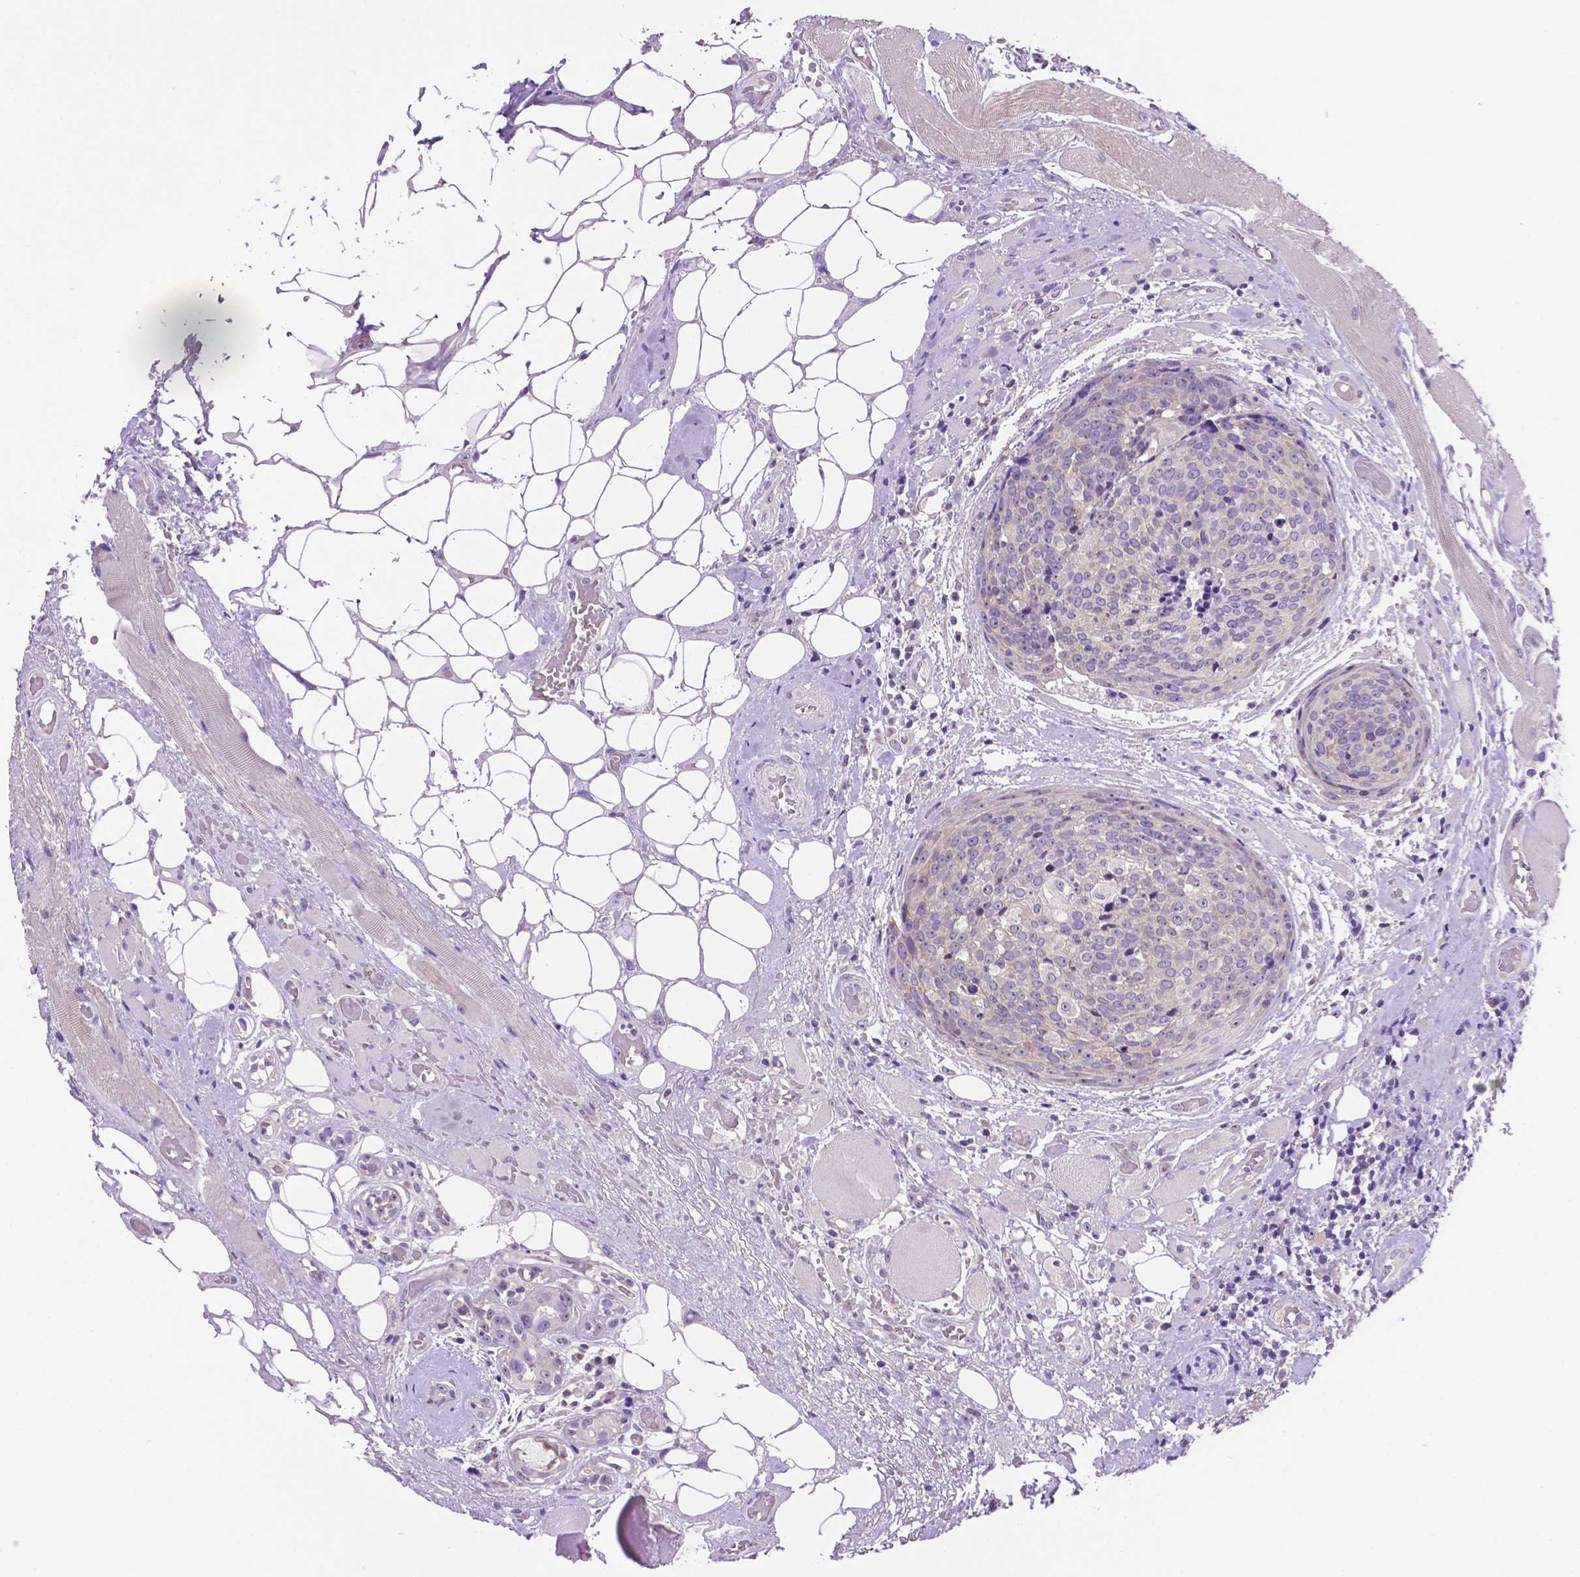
{"staining": {"intensity": "negative", "quantity": "none", "location": "none"}, "tissue": "head and neck cancer", "cell_type": "Tumor cells", "image_type": "cancer", "snomed": [{"axis": "morphology", "description": "Squamous cell carcinoma, NOS"}, {"axis": "topography", "description": "Oral tissue"}, {"axis": "topography", "description": "Head-Neck"}], "caption": "This image is of squamous cell carcinoma (head and neck) stained with immunohistochemistry to label a protein in brown with the nuclei are counter-stained blue. There is no expression in tumor cells.", "gene": "SPDYA", "patient": {"sex": "male", "age": 64}}